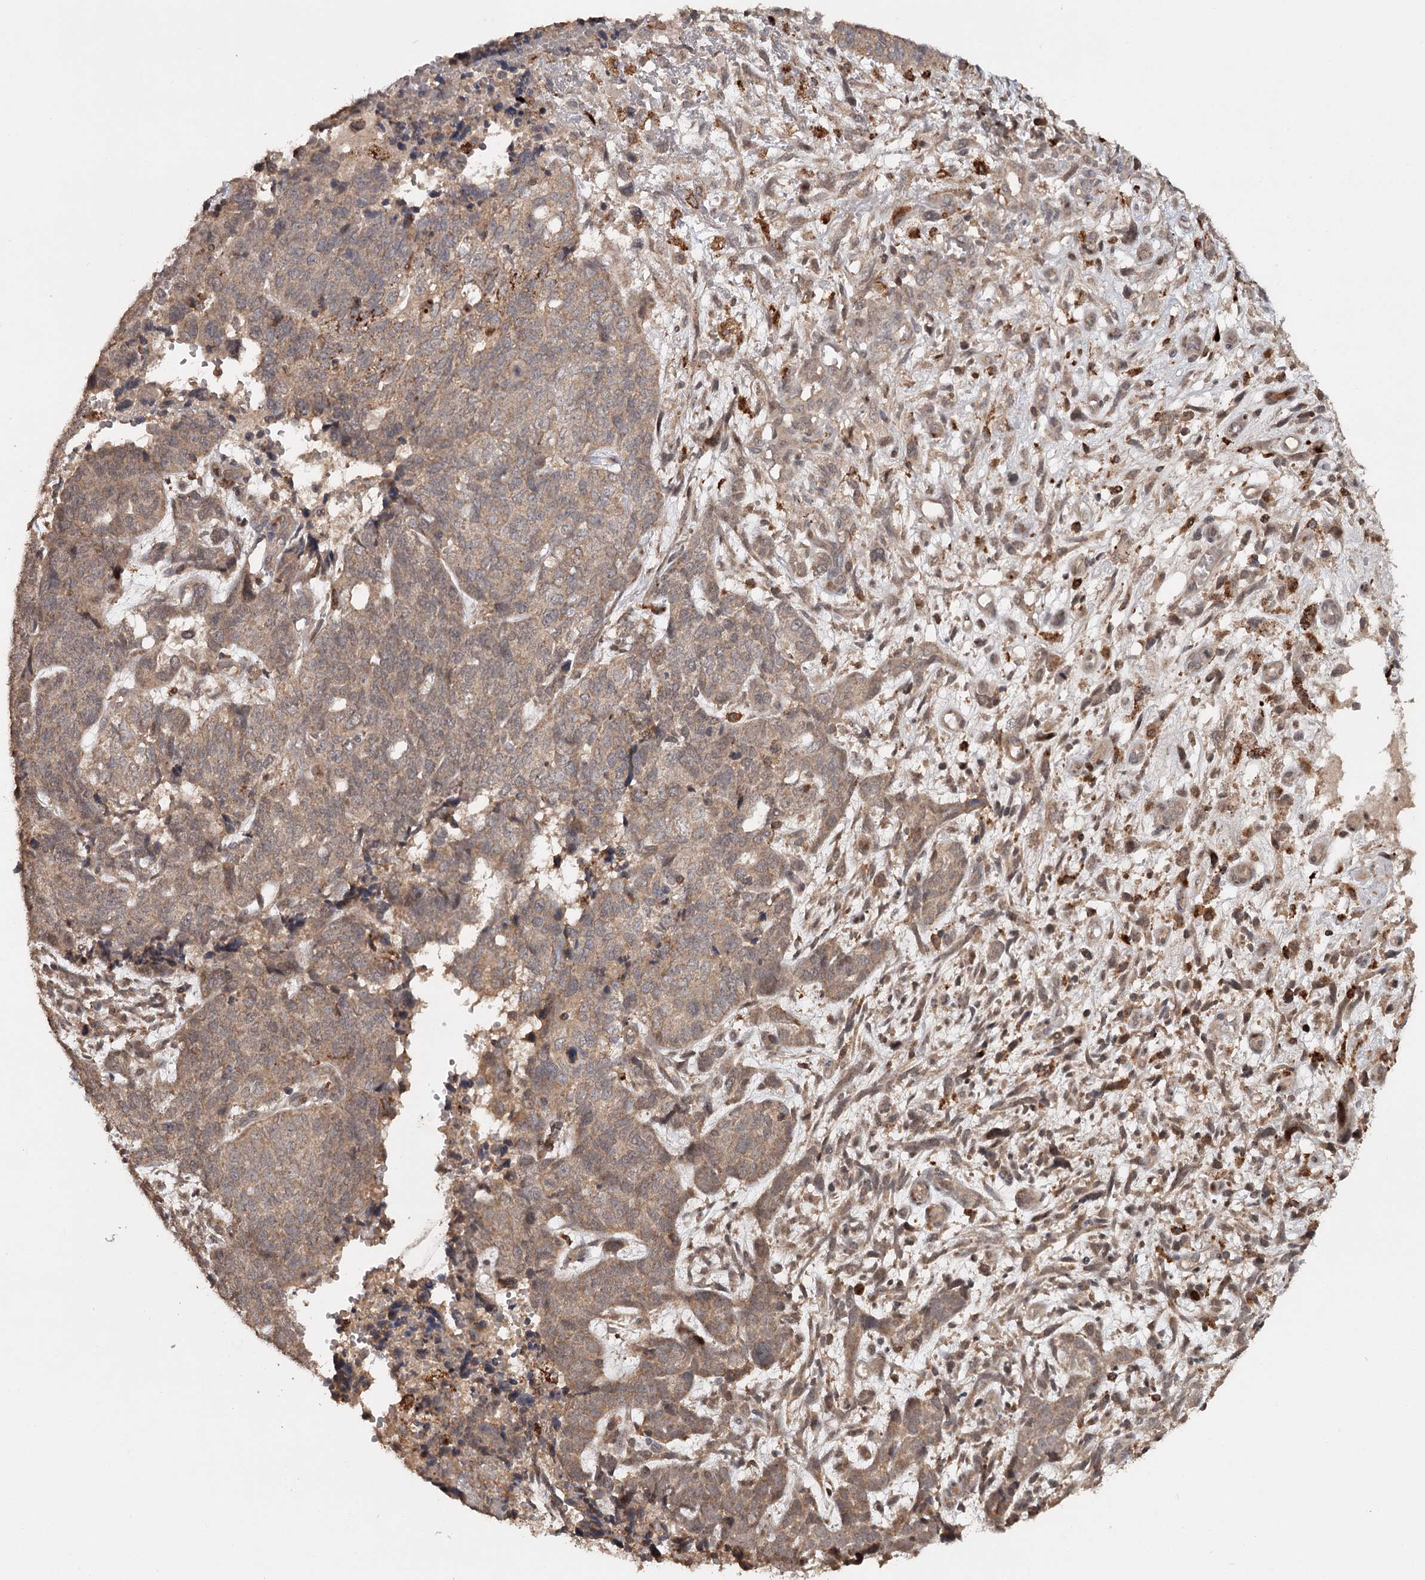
{"staining": {"intensity": "weak", "quantity": "25%-75%", "location": "cytoplasmic/membranous"}, "tissue": "cervical cancer", "cell_type": "Tumor cells", "image_type": "cancer", "snomed": [{"axis": "morphology", "description": "Squamous cell carcinoma, NOS"}, {"axis": "topography", "description": "Cervix"}], "caption": "Cervical squamous cell carcinoma stained with IHC demonstrates weak cytoplasmic/membranous expression in approximately 25%-75% of tumor cells.", "gene": "FAXC", "patient": {"sex": "female", "age": 63}}